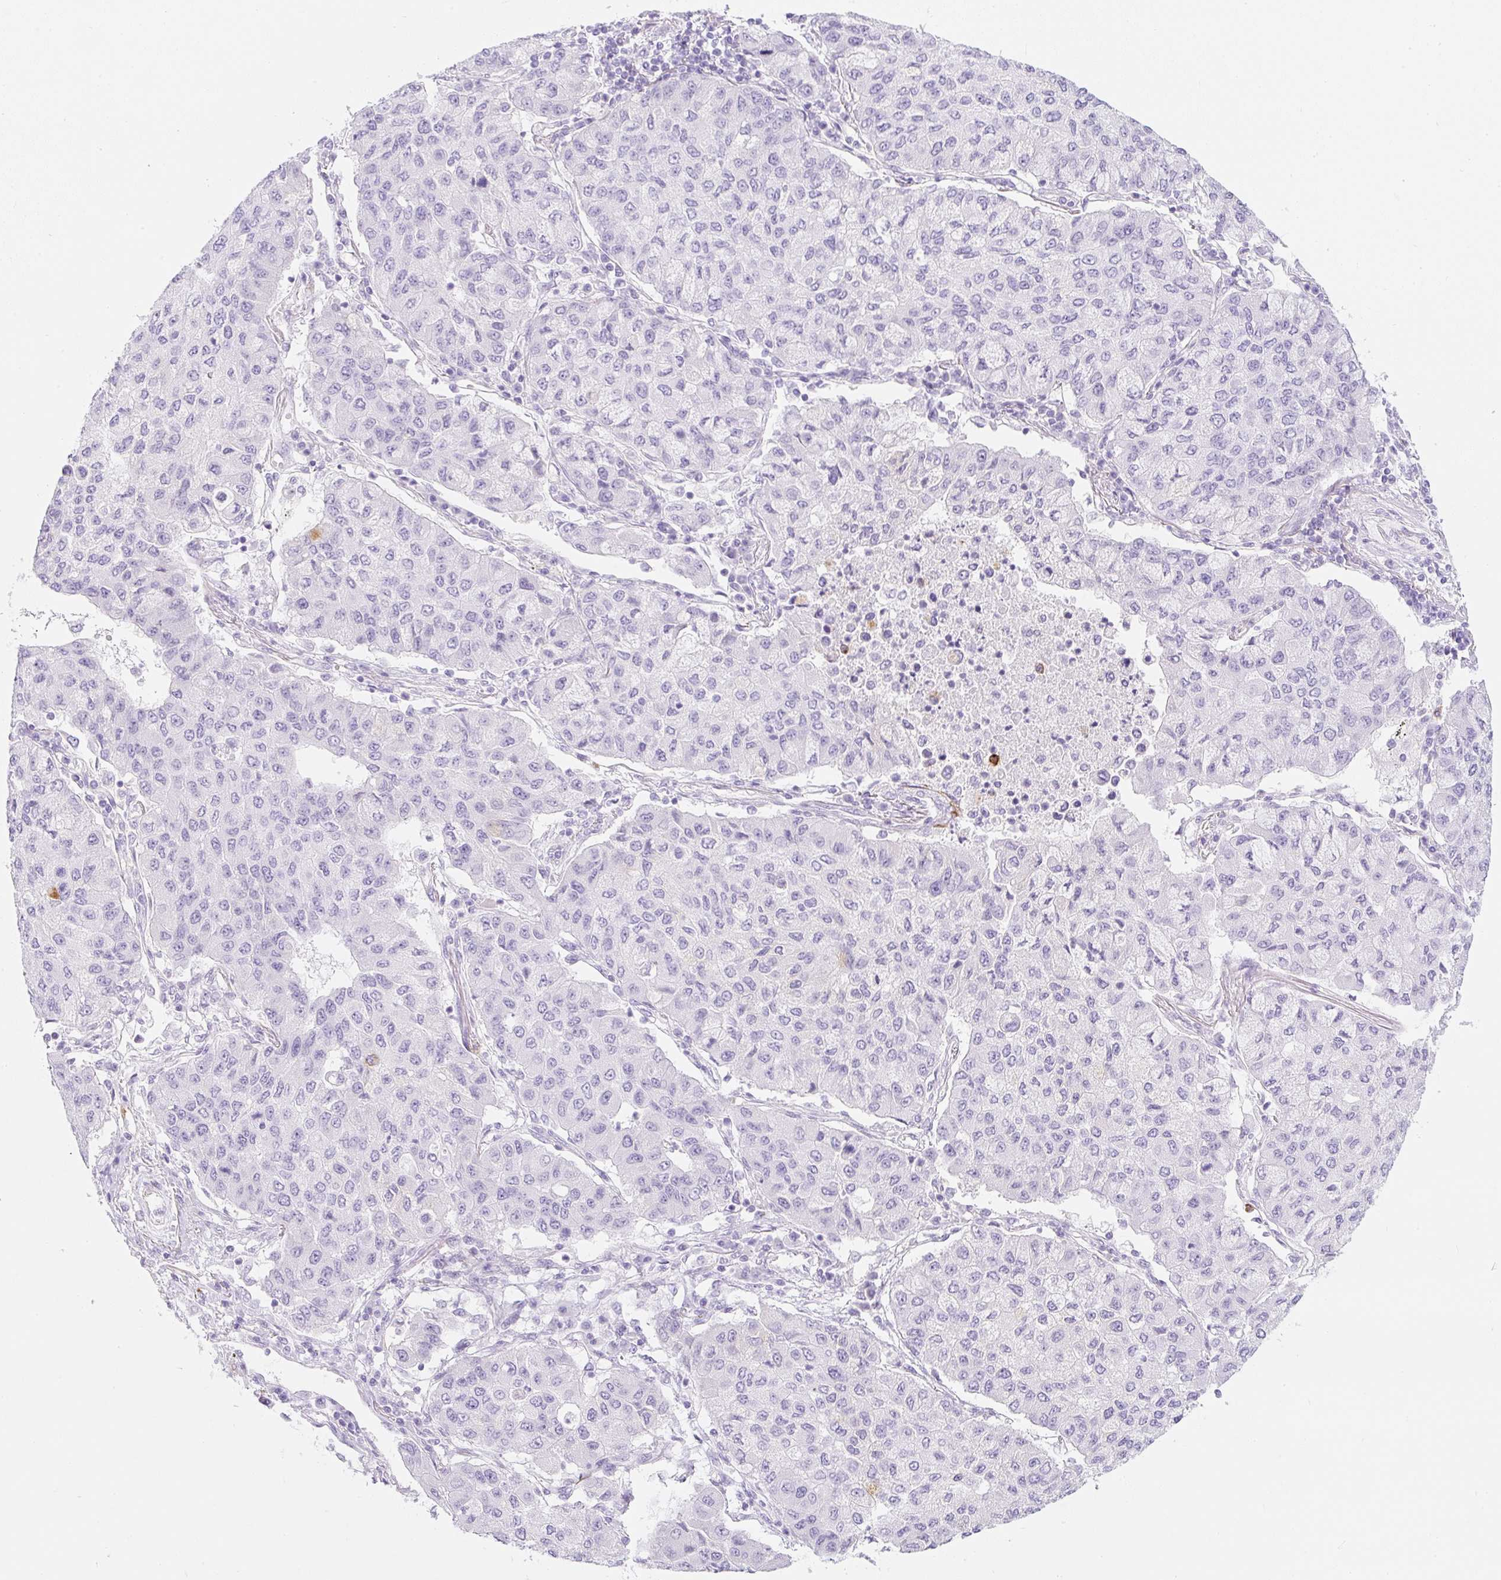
{"staining": {"intensity": "negative", "quantity": "none", "location": "none"}, "tissue": "lung cancer", "cell_type": "Tumor cells", "image_type": "cancer", "snomed": [{"axis": "morphology", "description": "Squamous cell carcinoma, NOS"}, {"axis": "topography", "description": "Lung"}], "caption": "Lung squamous cell carcinoma was stained to show a protein in brown. There is no significant staining in tumor cells.", "gene": "ZNF689", "patient": {"sex": "male", "age": 74}}